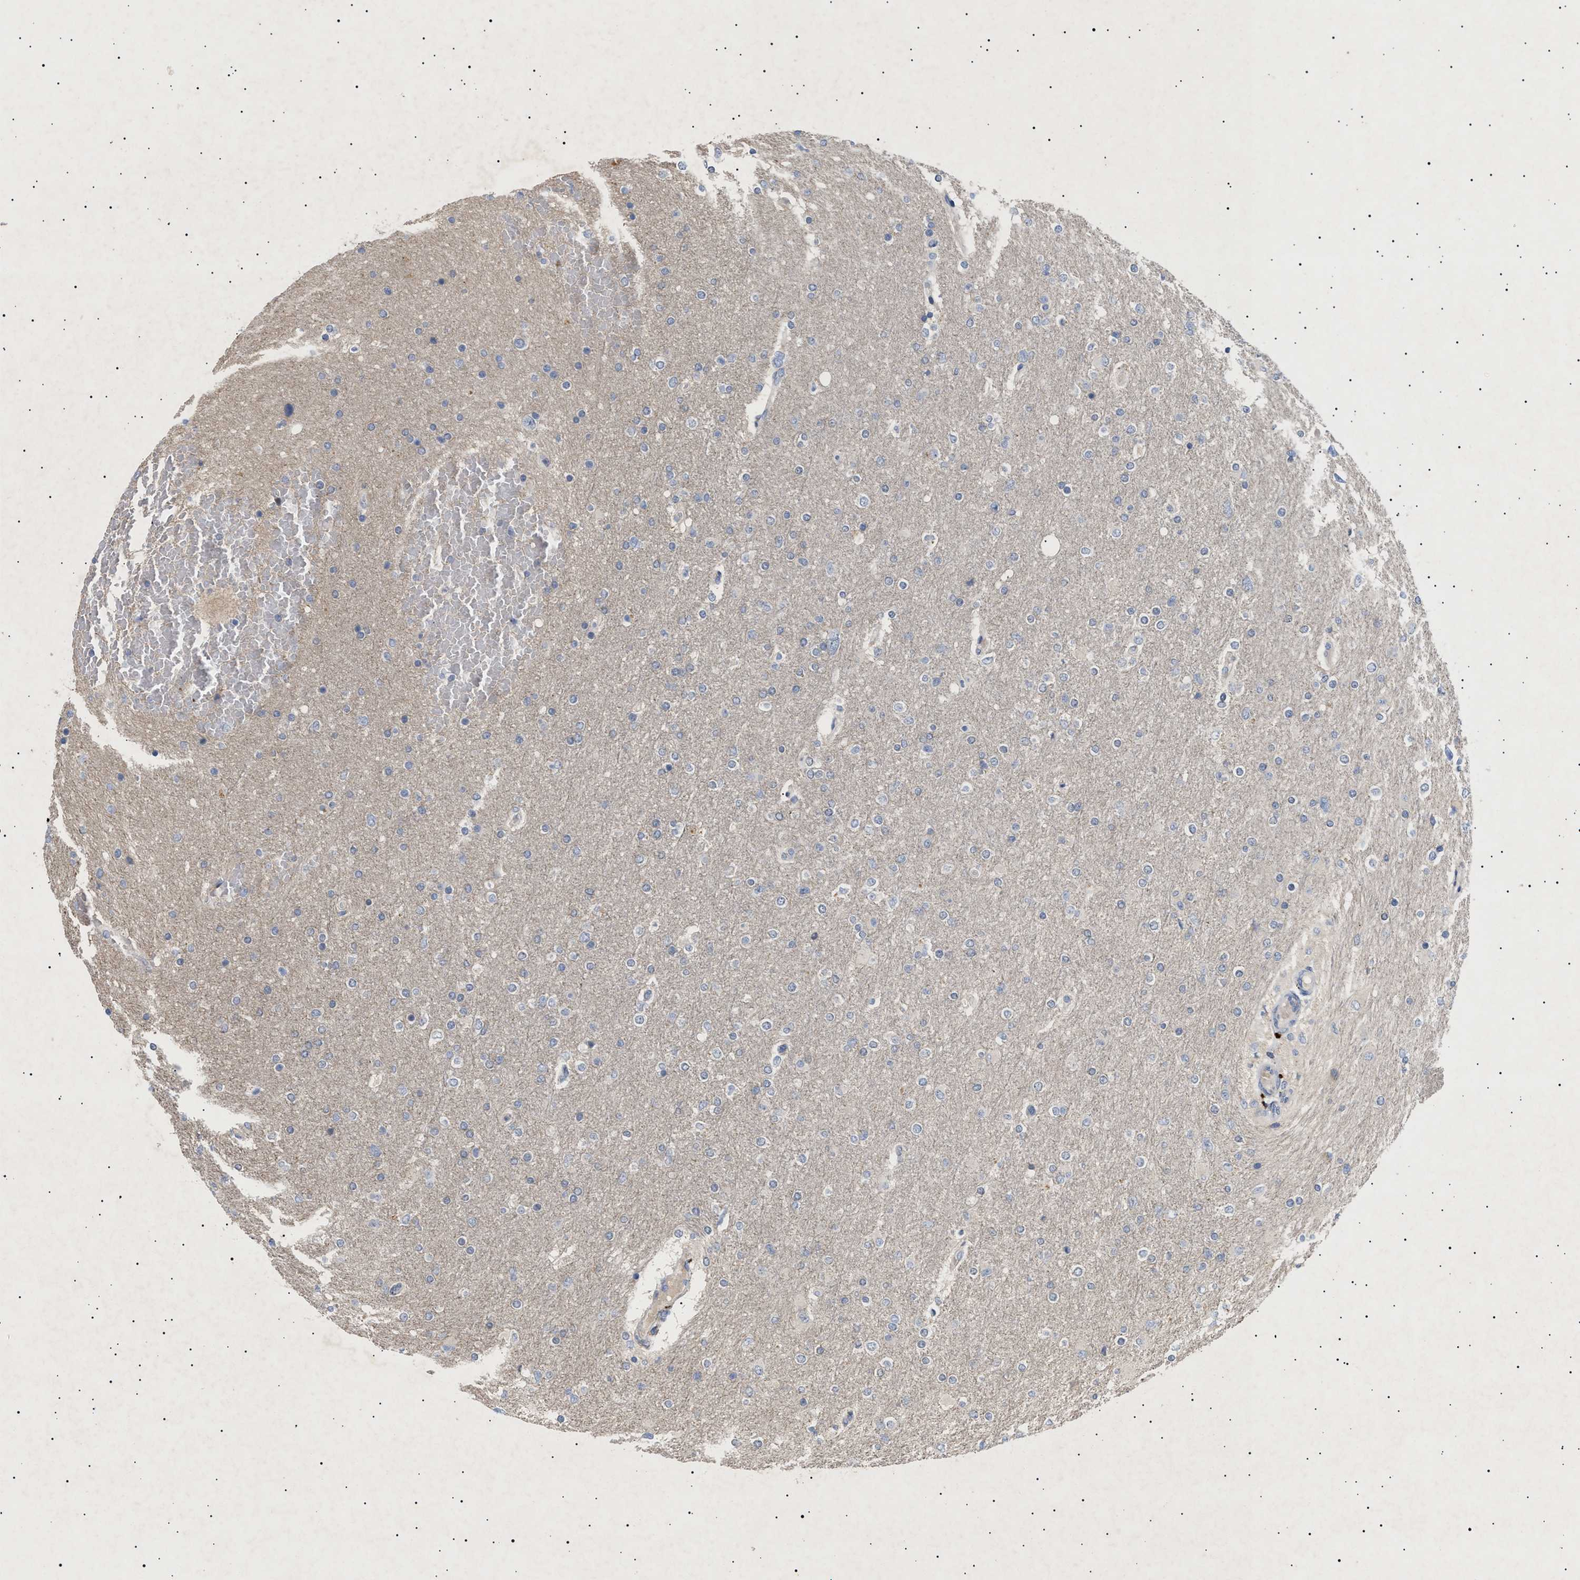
{"staining": {"intensity": "negative", "quantity": "none", "location": "none"}, "tissue": "glioma", "cell_type": "Tumor cells", "image_type": "cancer", "snomed": [{"axis": "morphology", "description": "Glioma, malignant, High grade"}, {"axis": "topography", "description": "Cerebral cortex"}], "caption": "This is a micrograph of IHC staining of malignant glioma (high-grade), which shows no staining in tumor cells.", "gene": "SIRT5", "patient": {"sex": "female", "age": 36}}